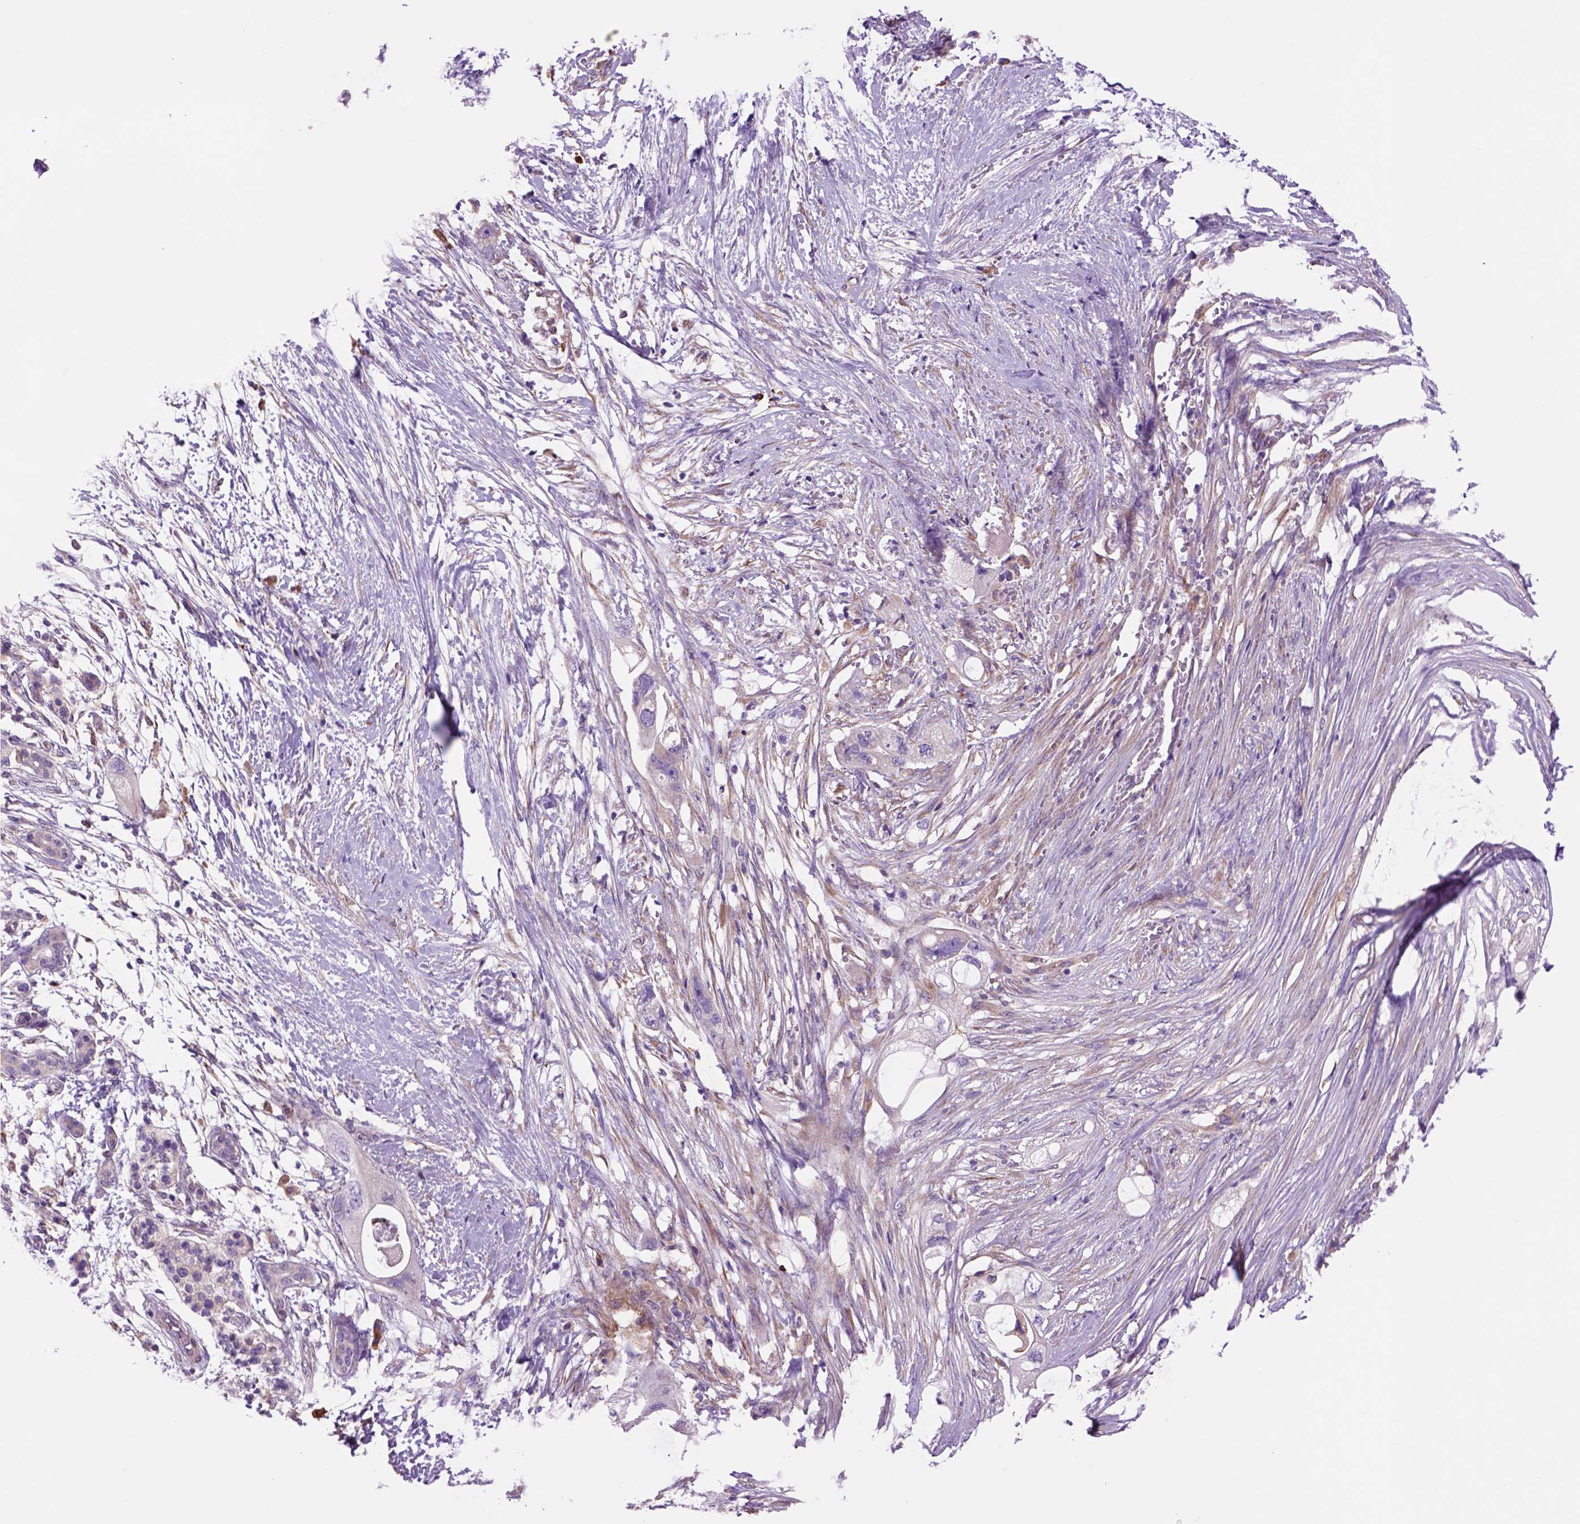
{"staining": {"intensity": "negative", "quantity": "none", "location": "none"}, "tissue": "pancreatic cancer", "cell_type": "Tumor cells", "image_type": "cancer", "snomed": [{"axis": "morphology", "description": "Adenocarcinoma, NOS"}, {"axis": "topography", "description": "Pancreas"}], "caption": "High magnification brightfield microscopy of pancreatic cancer (adenocarcinoma) stained with DAB (3,3'-diaminobenzidine) (brown) and counterstained with hematoxylin (blue): tumor cells show no significant expression. (DAB immunohistochemistry (IHC) visualized using brightfield microscopy, high magnification).", "gene": "PIAS3", "patient": {"sex": "female", "age": 72}}